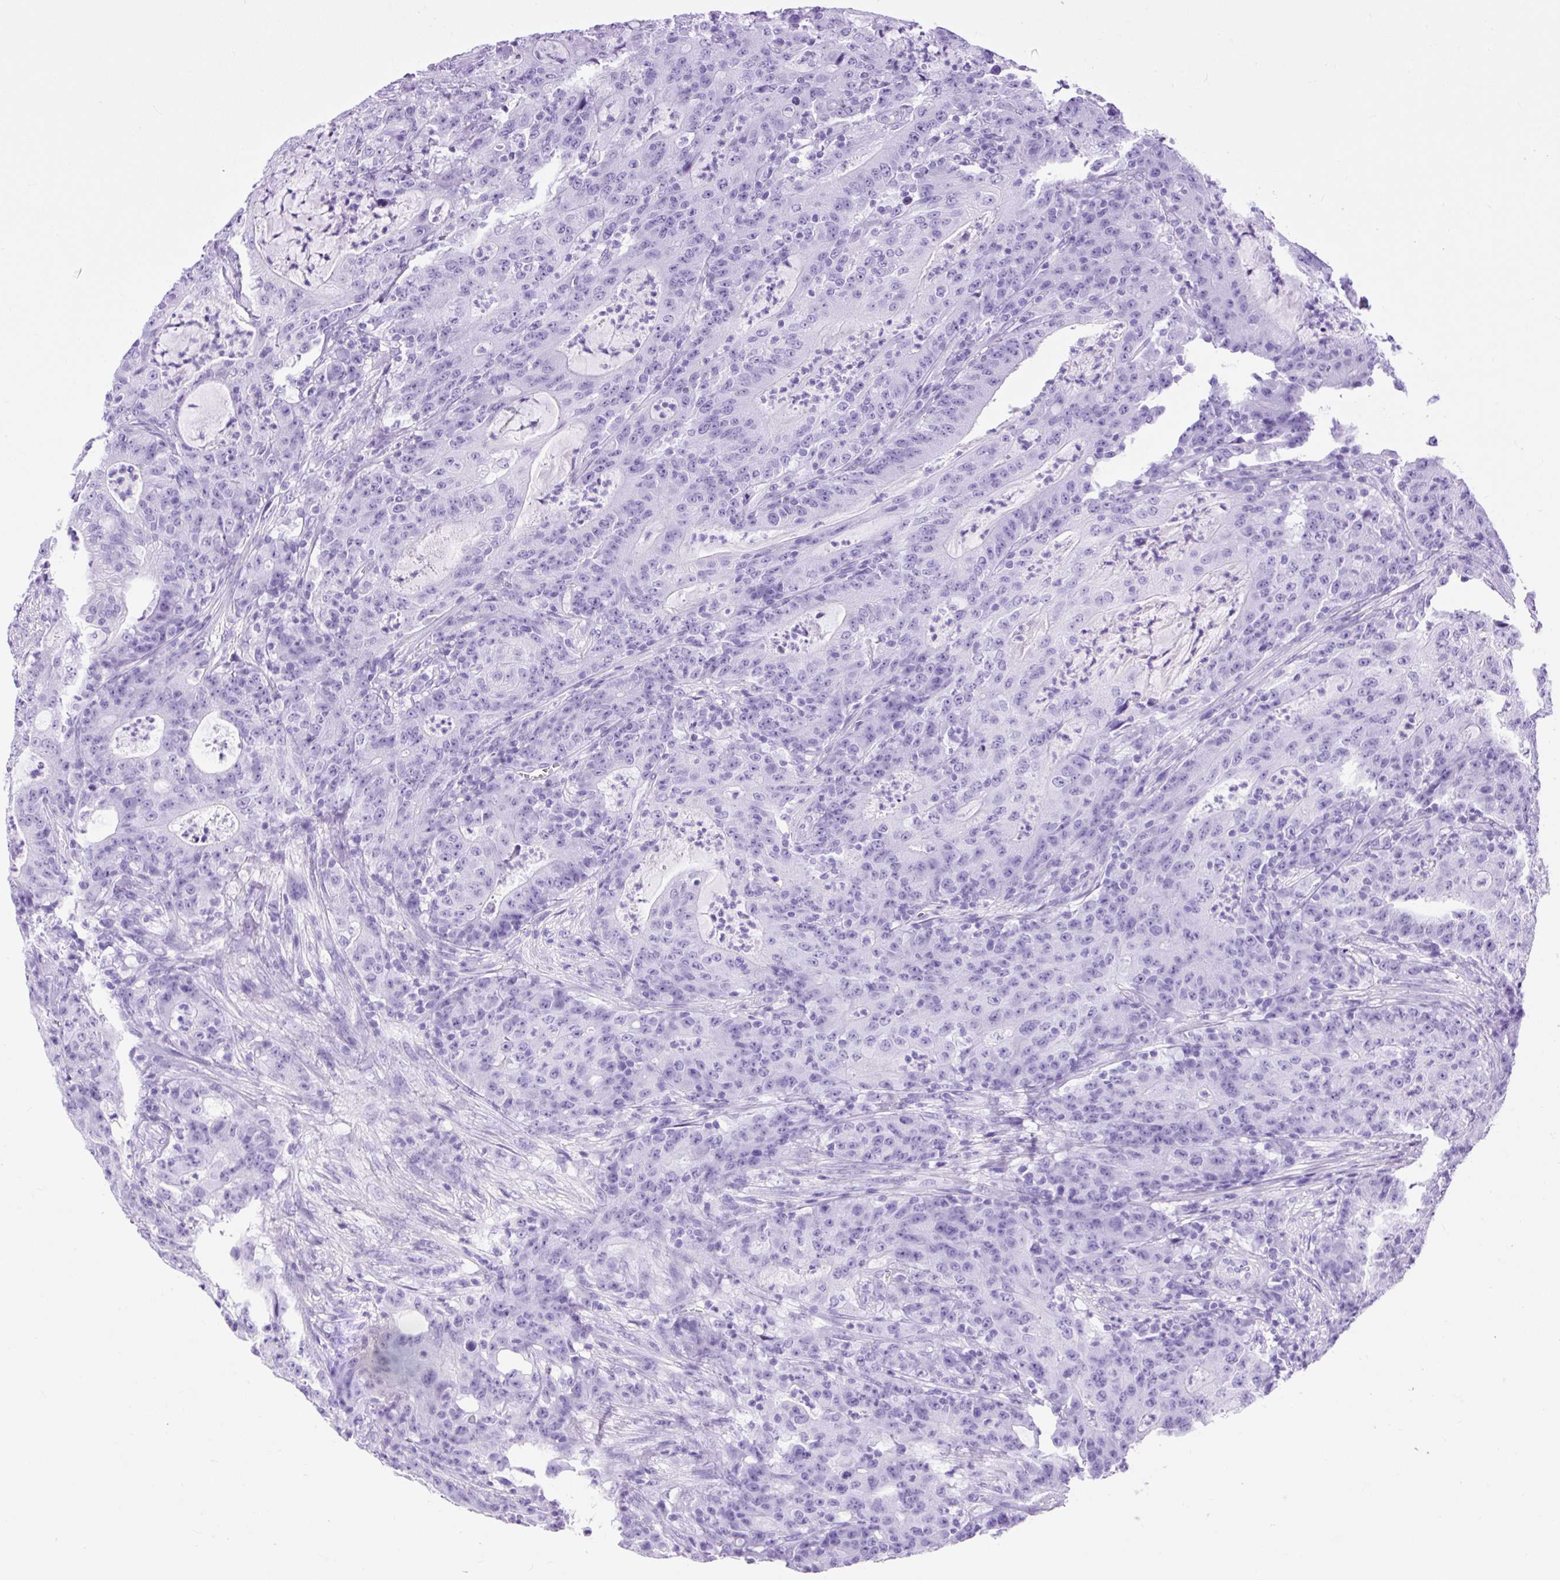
{"staining": {"intensity": "negative", "quantity": "none", "location": "none"}, "tissue": "colorectal cancer", "cell_type": "Tumor cells", "image_type": "cancer", "snomed": [{"axis": "morphology", "description": "Adenocarcinoma, NOS"}, {"axis": "topography", "description": "Colon"}], "caption": "Immunohistochemical staining of human adenocarcinoma (colorectal) demonstrates no significant staining in tumor cells.", "gene": "CEL", "patient": {"sex": "male", "age": 83}}